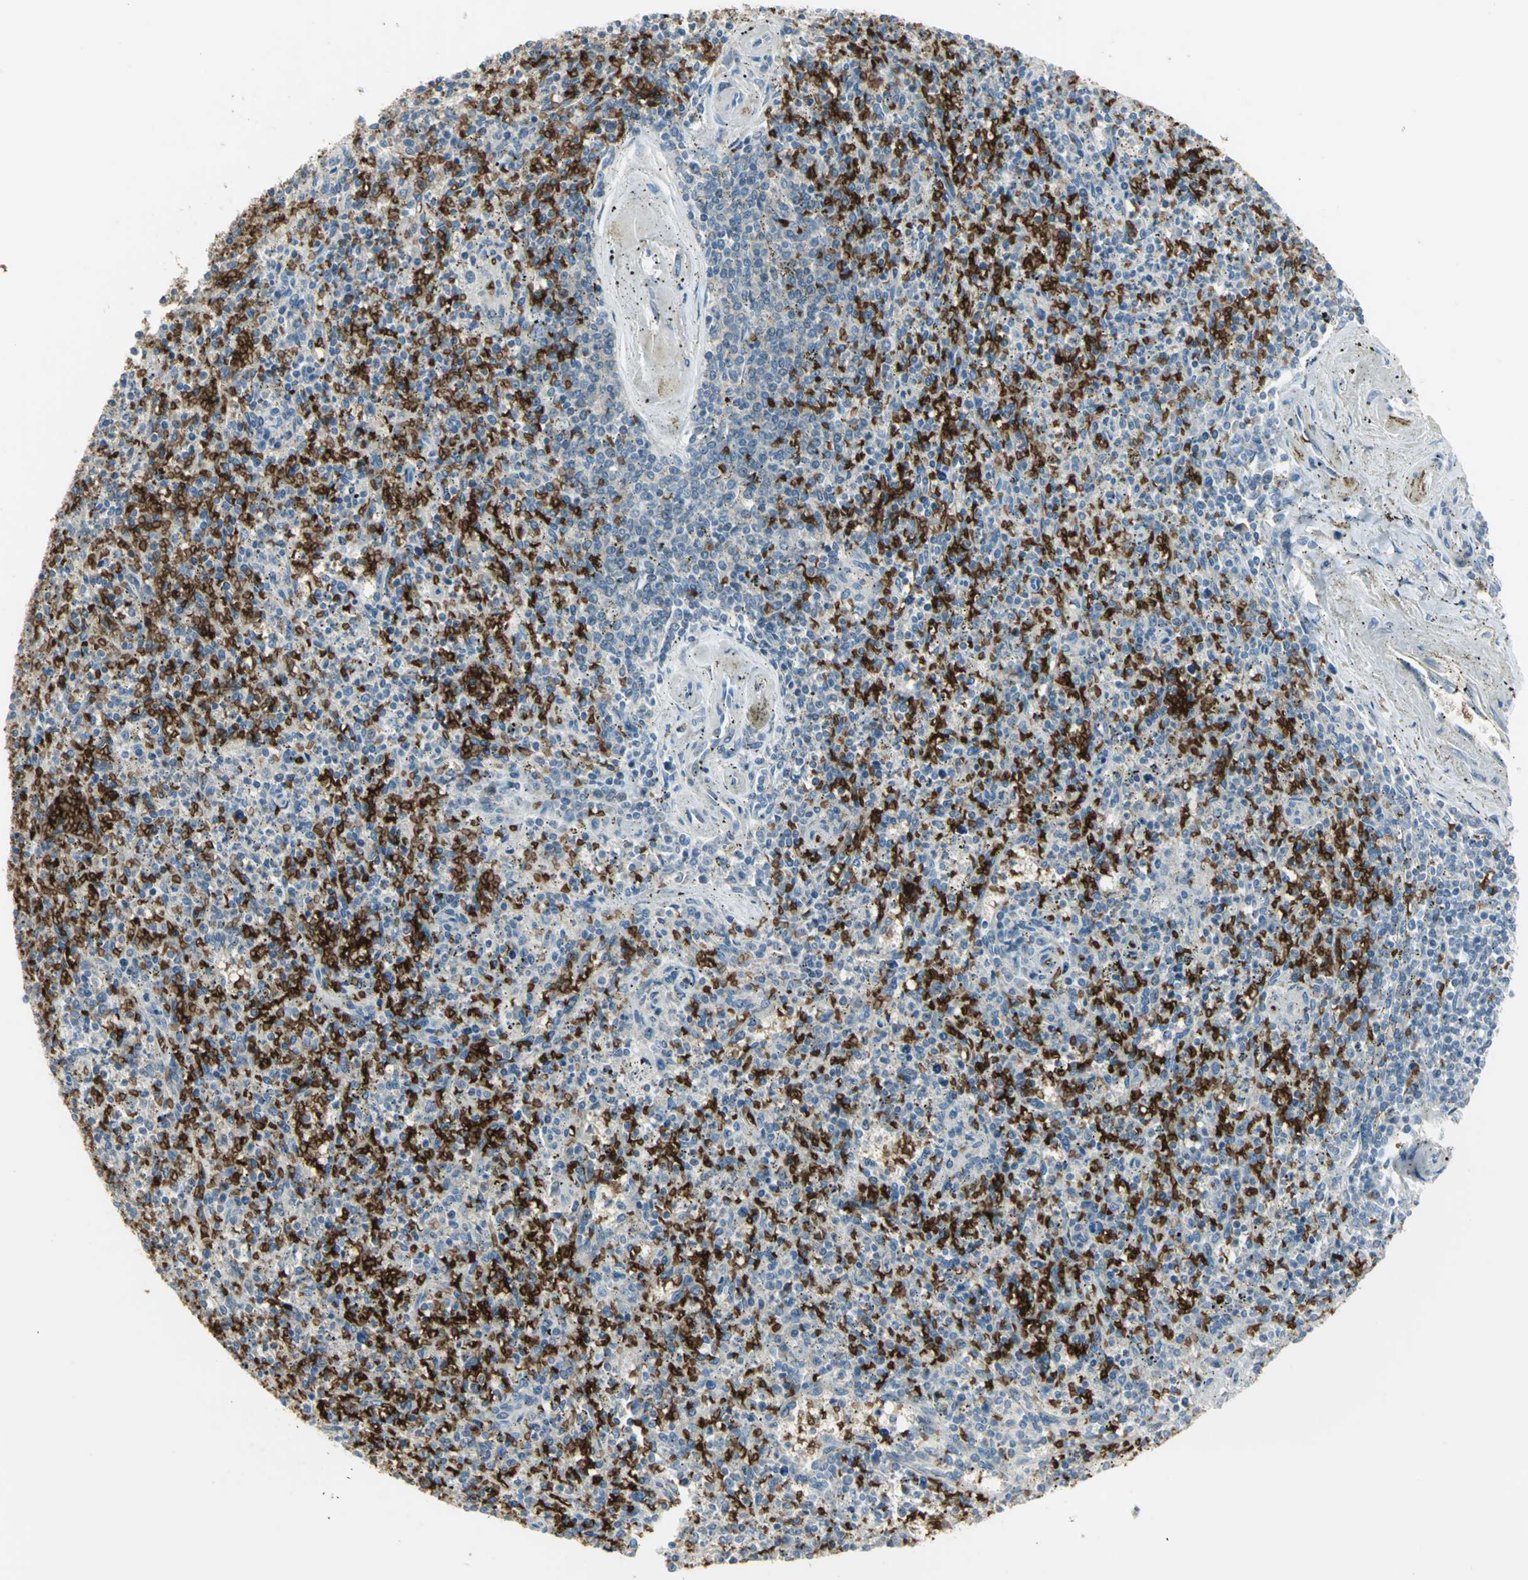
{"staining": {"intensity": "negative", "quantity": "none", "location": "none"}, "tissue": "spleen", "cell_type": "Cells in red pulp", "image_type": "normal", "snomed": [{"axis": "morphology", "description": "Normal tissue, NOS"}, {"axis": "topography", "description": "Spleen"}], "caption": "This is an immunohistochemistry (IHC) micrograph of unremarkable human spleen. There is no staining in cells in red pulp.", "gene": "ANK1", "patient": {"sex": "male", "age": 72}}